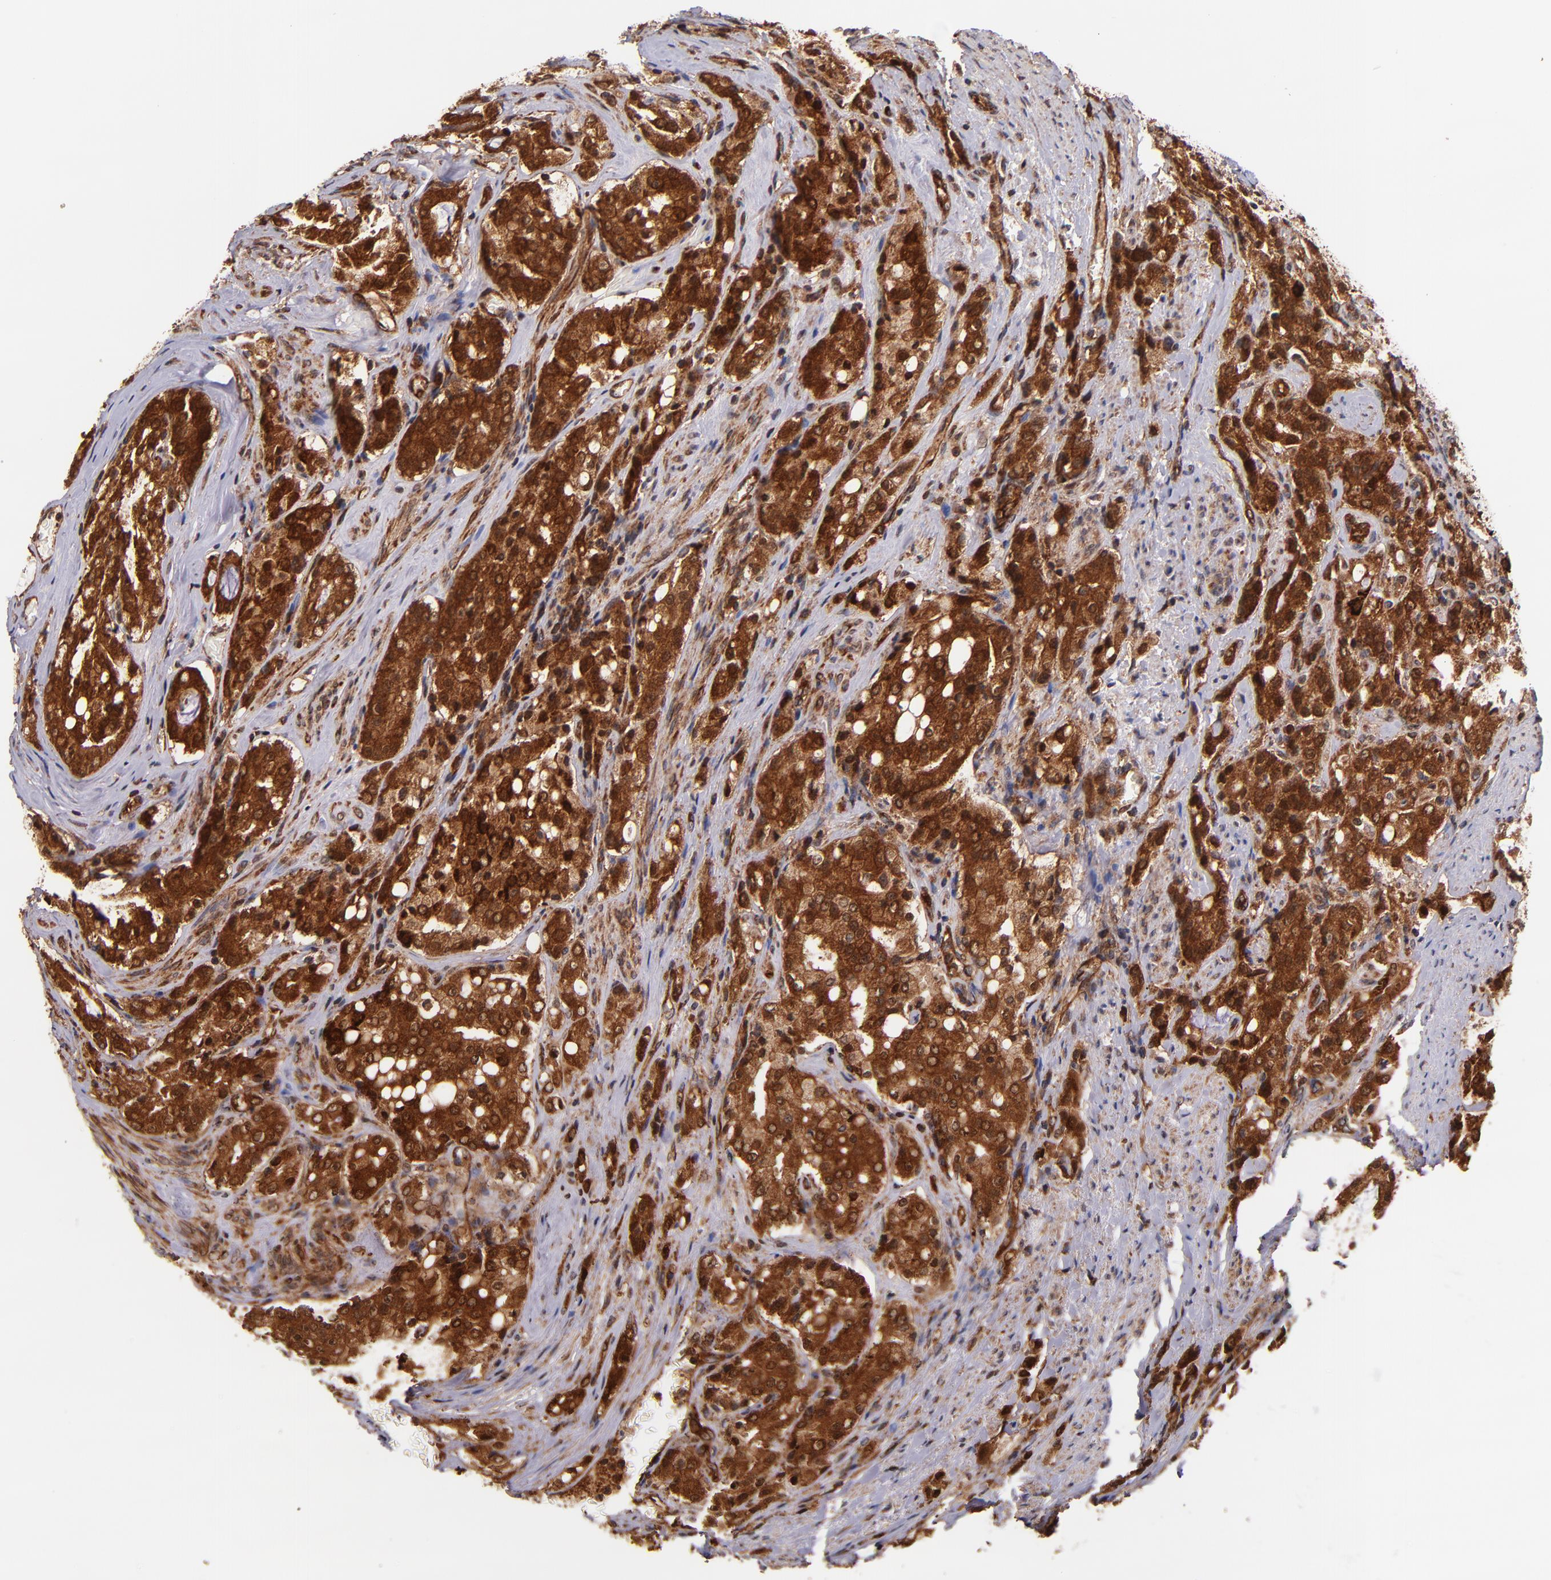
{"staining": {"intensity": "strong", "quantity": ">75%", "location": "cytoplasmic/membranous,nuclear"}, "tissue": "prostate cancer", "cell_type": "Tumor cells", "image_type": "cancer", "snomed": [{"axis": "morphology", "description": "Adenocarcinoma, Medium grade"}, {"axis": "topography", "description": "Prostate"}], "caption": "Brown immunohistochemical staining in prostate cancer exhibits strong cytoplasmic/membranous and nuclear positivity in approximately >75% of tumor cells. (DAB (3,3'-diaminobenzidine) IHC, brown staining for protein, blue staining for nuclei).", "gene": "STX8", "patient": {"sex": "male", "age": 72}}